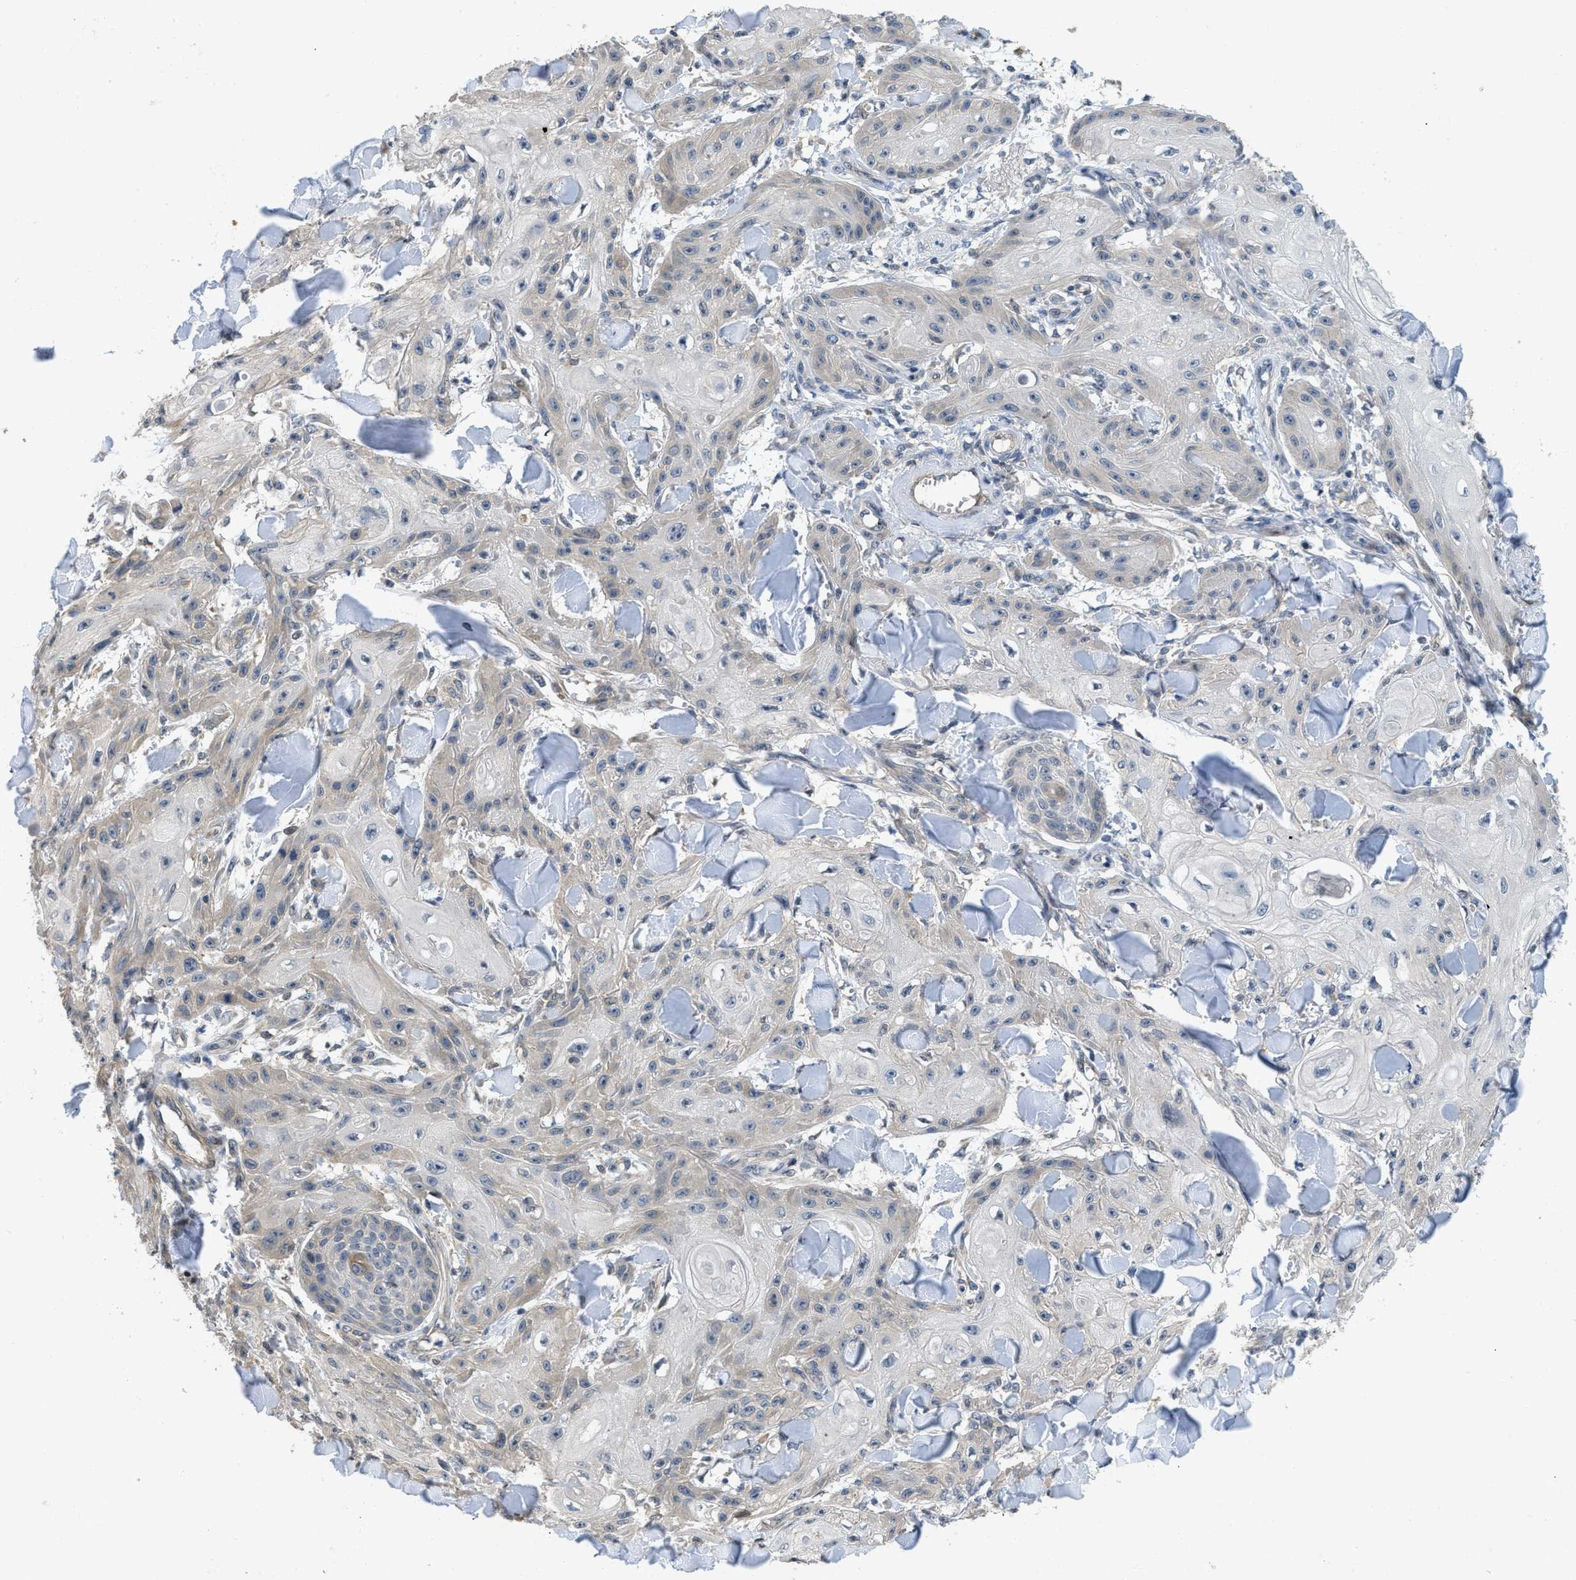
{"staining": {"intensity": "weak", "quantity": "<25%", "location": "cytoplasmic/membranous"}, "tissue": "skin cancer", "cell_type": "Tumor cells", "image_type": "cancer", "snomed": [{"axis": "morphology", "description": "Squamous cell carcinoma, NOS"}, {"axis": "topography", "description": "Skin"}], "caption": "Skin squamous cell carcinoma was stained to show a protein in brown. There is no significant staining in tumor cells.", "gene": "TES", "patient": {"sex": "male", "age": 74}}